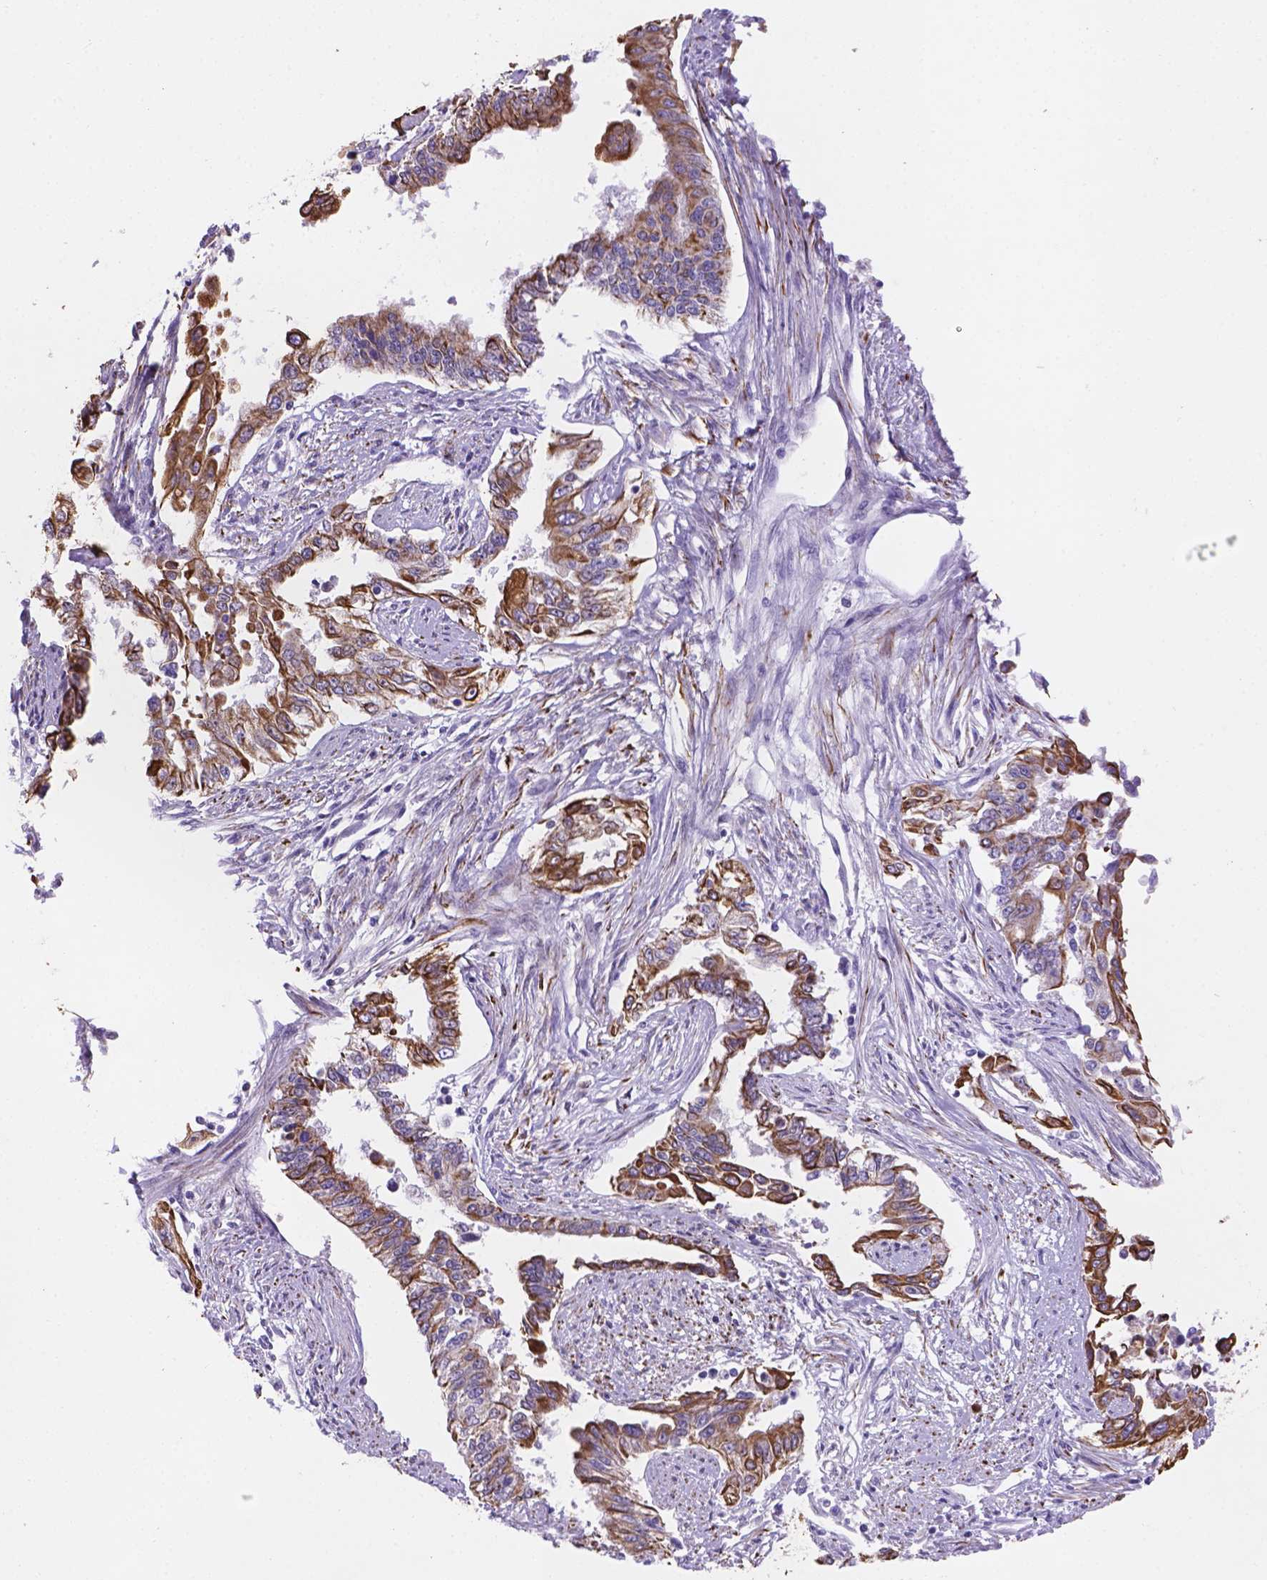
{"staining": {"intensity": "moderate", "quantity": ">75%", "location": "cytoplasmic/membranous"}, "tissue": "endometrial cancer", "cell_type": "Tumor cells", "image_type": "cancer", "snomed": [{"axis": "morphology", "description": "Adenocarcinoma, NOS"}, {"axis": "topography", "description": "Uterus"}], "caption": "A brown stain highlights moderate cytoplasmic/membranous staining of a protein in human endometrial adenocarcinoma tumor cells.", "gene": "DMWD", "patient": {"sex": "female", "age": 59}}